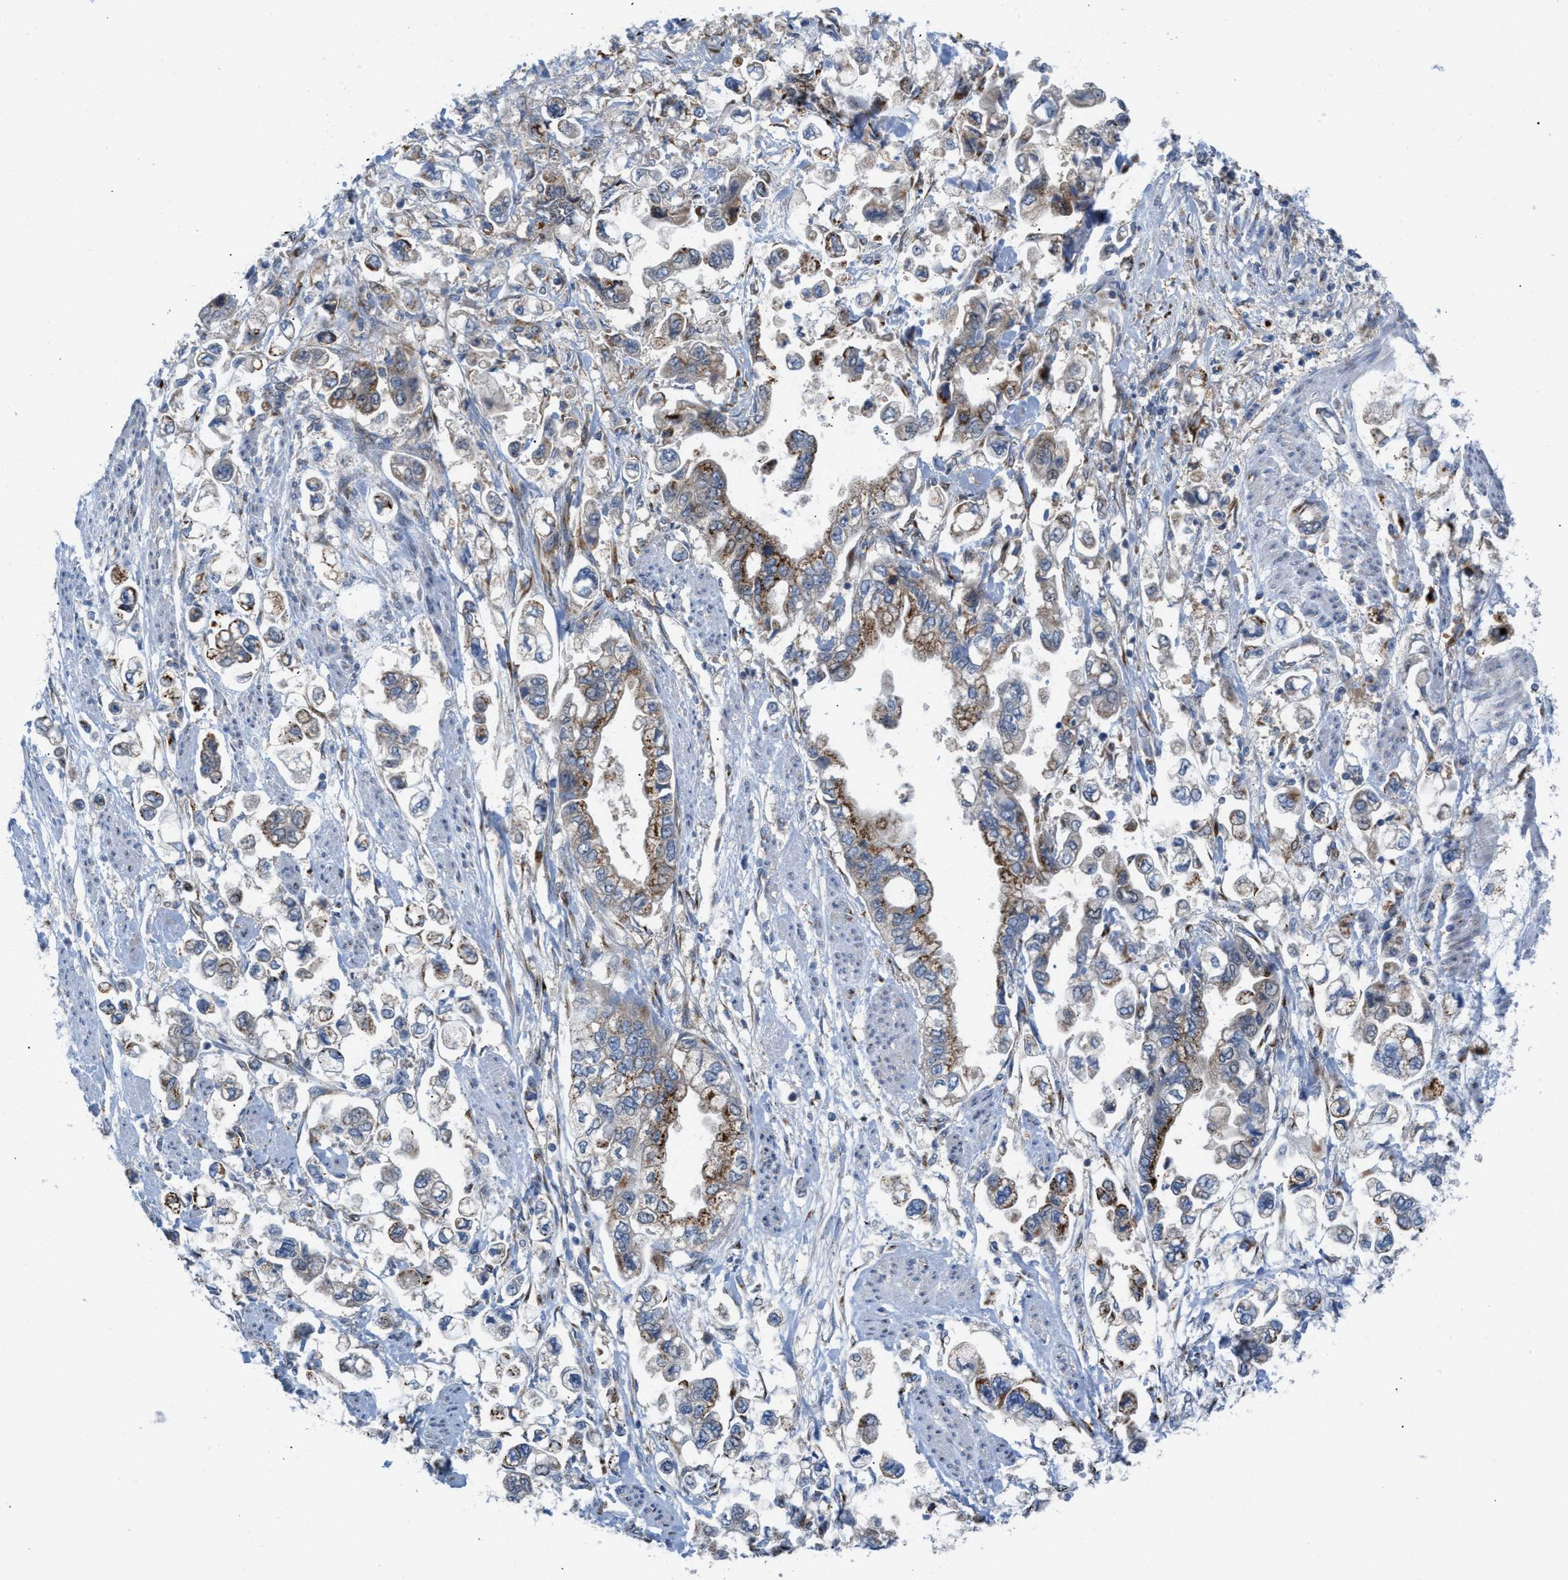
{"staining": {"intensity": "moderate", "quantity": "25%-75%", "location": "cytoplasmic/membranous"}, "tissue": "stomach cancer", "cell_type": "Tumor cells", "image_type": "cancer", "snomed": [{"axis": "morphology", "description": "Normal tissue, NOS"}, {"axis": "morphology", "description": "Adenocarcinoma, NOS"}, {"axis": "topography", "description": "Stomach"}], "caption": "This is an image of IHC staining of adenocarcinoma (stomach), which shows moderate staining in the cytoplasmic/membranous of tumor cells.", "gene": "SLC38A10", "patient": {"sex": "male", "age": 62}}